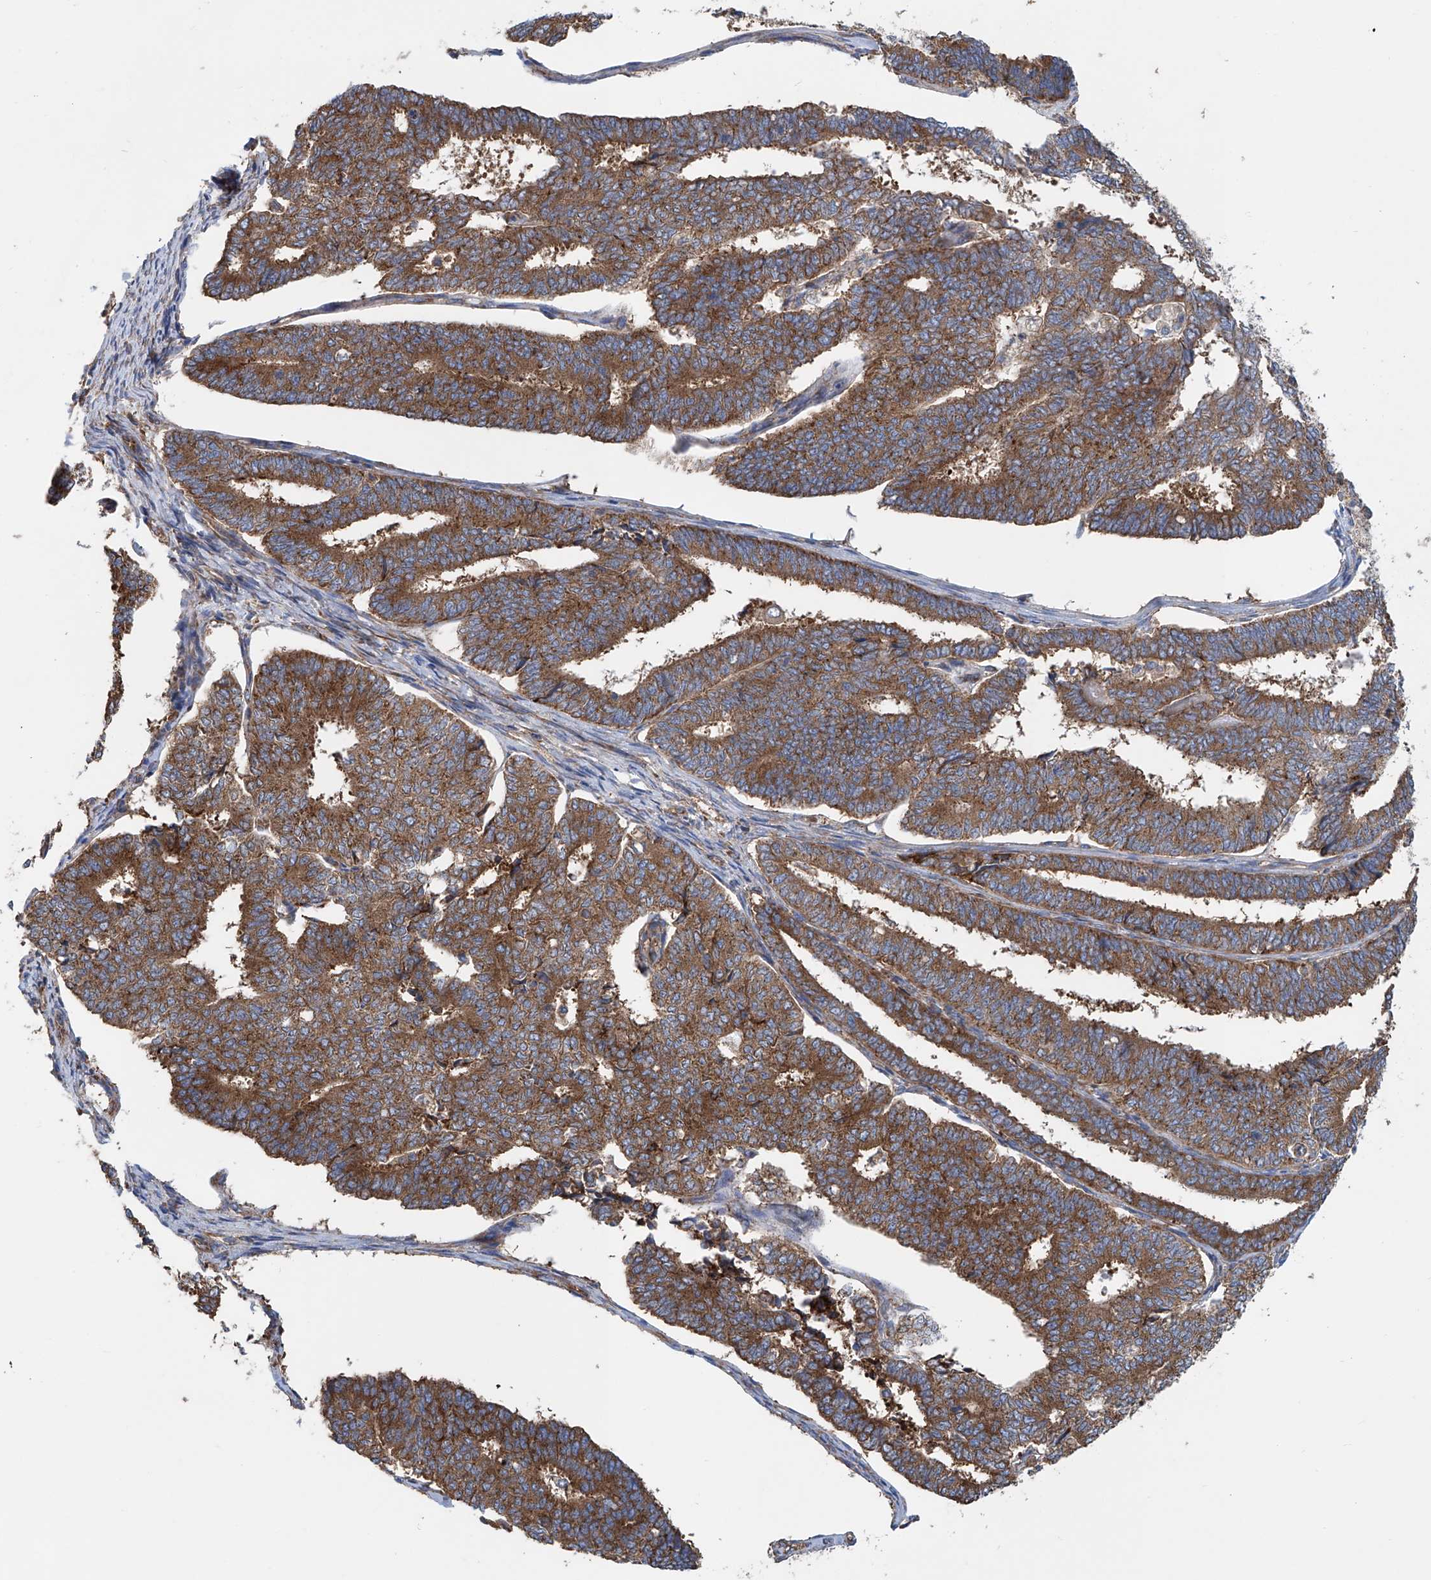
{"staining": {"intensity": "strong", "quantity": ">75%", "location": "cytoplasmic/membranous"}, "tissue": "endometrial cancer", "cell_type": "Tumor cells", "image_type": "cancer", "snomed": [{"axis": "morphology", "description": "Adenocarcinoma, NOS"}, {"axis": "topography", "description": "Endometrium"}], "caption": "A histopathology image showing strong cytoplasmic/membranous expression in approximately >75% of tumor cells in endometrial cancer (adenocarcinoma), as visualized by brown immunohistochemical staining.", "gene": "SENP2", "patient": {"sex": "female", "age": 70}}